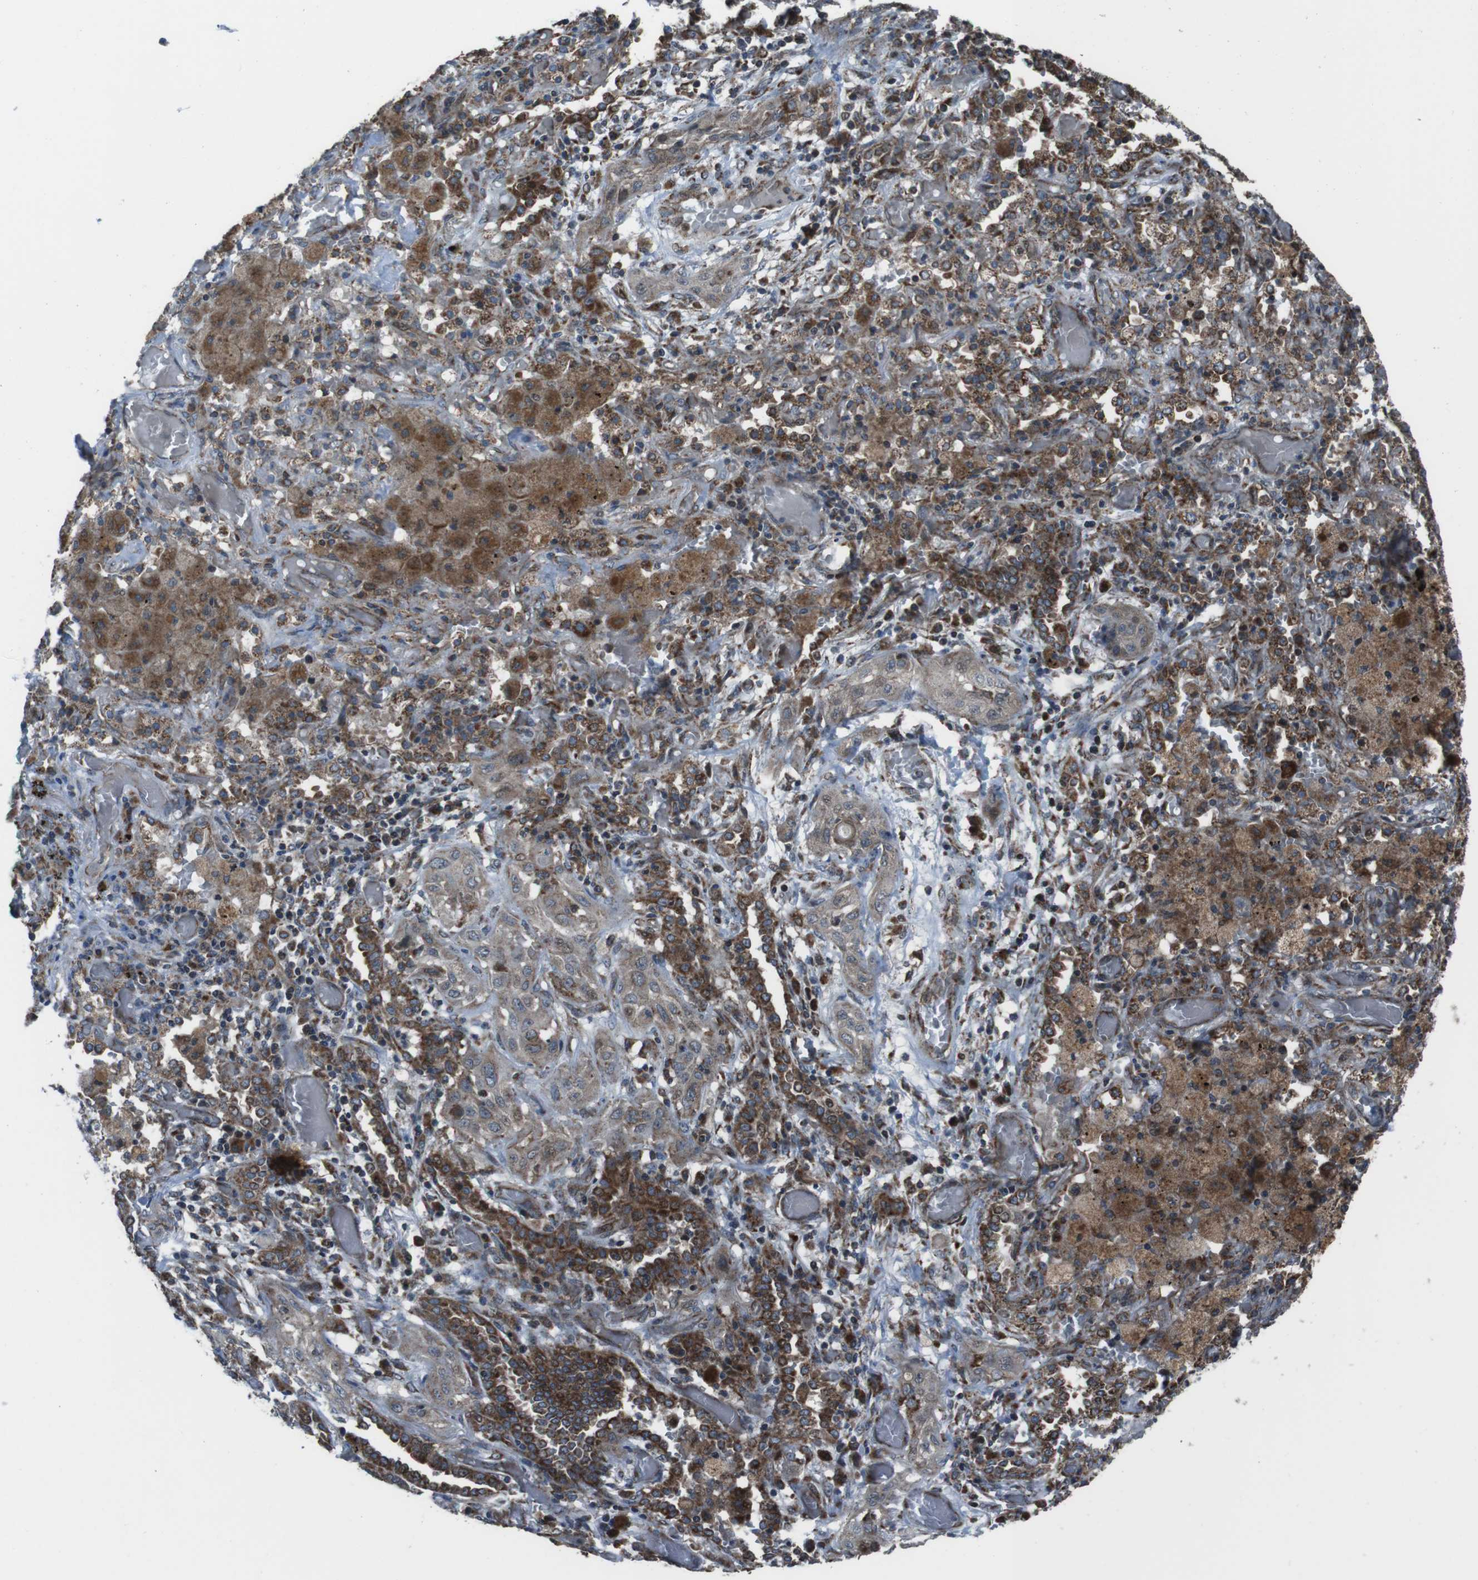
{"staining": {"intensity": "weak", "quantity": "25%-75%", "location": "cytoplasmic/membranous"}, "tissue": "lung cancer", "cell_type": "Tumor cells", "image_type": "cancer", "snomed": [{"axis": "morphology", "description": "Squamous cell carcinoma, NOS"}, {"axis": "topography", "description": "Lung"}], "caption": "Lung squamous cell carcinoma stained with a brown dye reveals weak cytoplasmic/membranous positive staining in approximately 25%-75% of tumor cells.", "gene": "GIMAP8", "patient": {"sex": "female", "age": 47}}